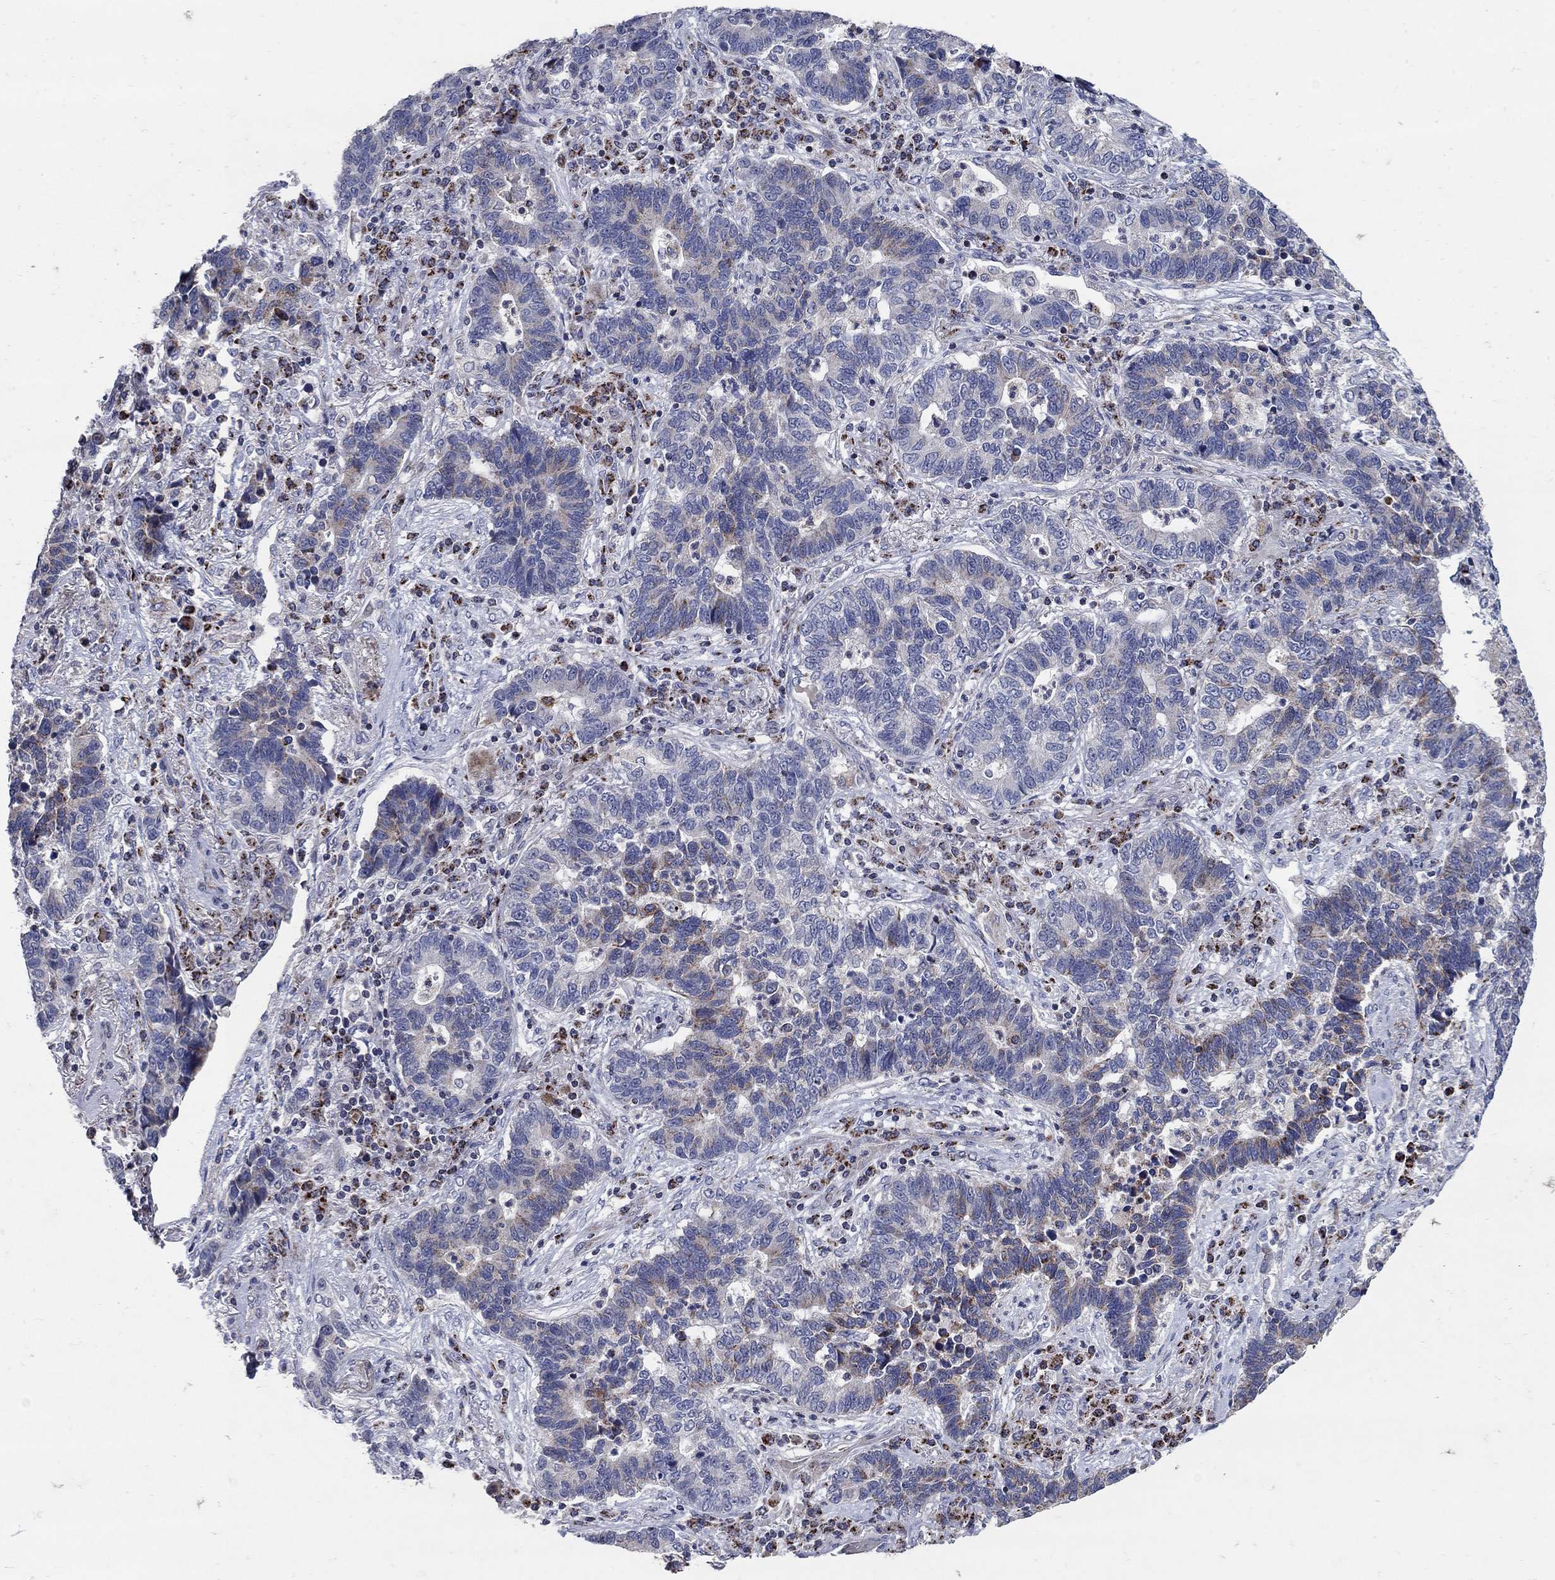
{"staining": {"intensity": "moderate", "quantity": "<25%", "location": "cytoplasmic/membranous"}, "tissue": "lung cancer", "cell_type": "Tumor cells", "image_type": "cancer", "snomed": [{"axis": "morphology", "description": "Adenocarcinoma, NOS"}, {"axis": "topography", "description": "Lung"}], "caption": "IHC image of neoplastic tissue: human lung adenocarcinoma stained using immunohistochemistry (IHC) shows low levels of moderate protein expression localized specifically in the cytoplasmic/membranous of tumor cells, appearing as a cytoplasmic/membranous brown color.", "gene": "HMX2", "patient": {"sex": "female", "age": 57}}